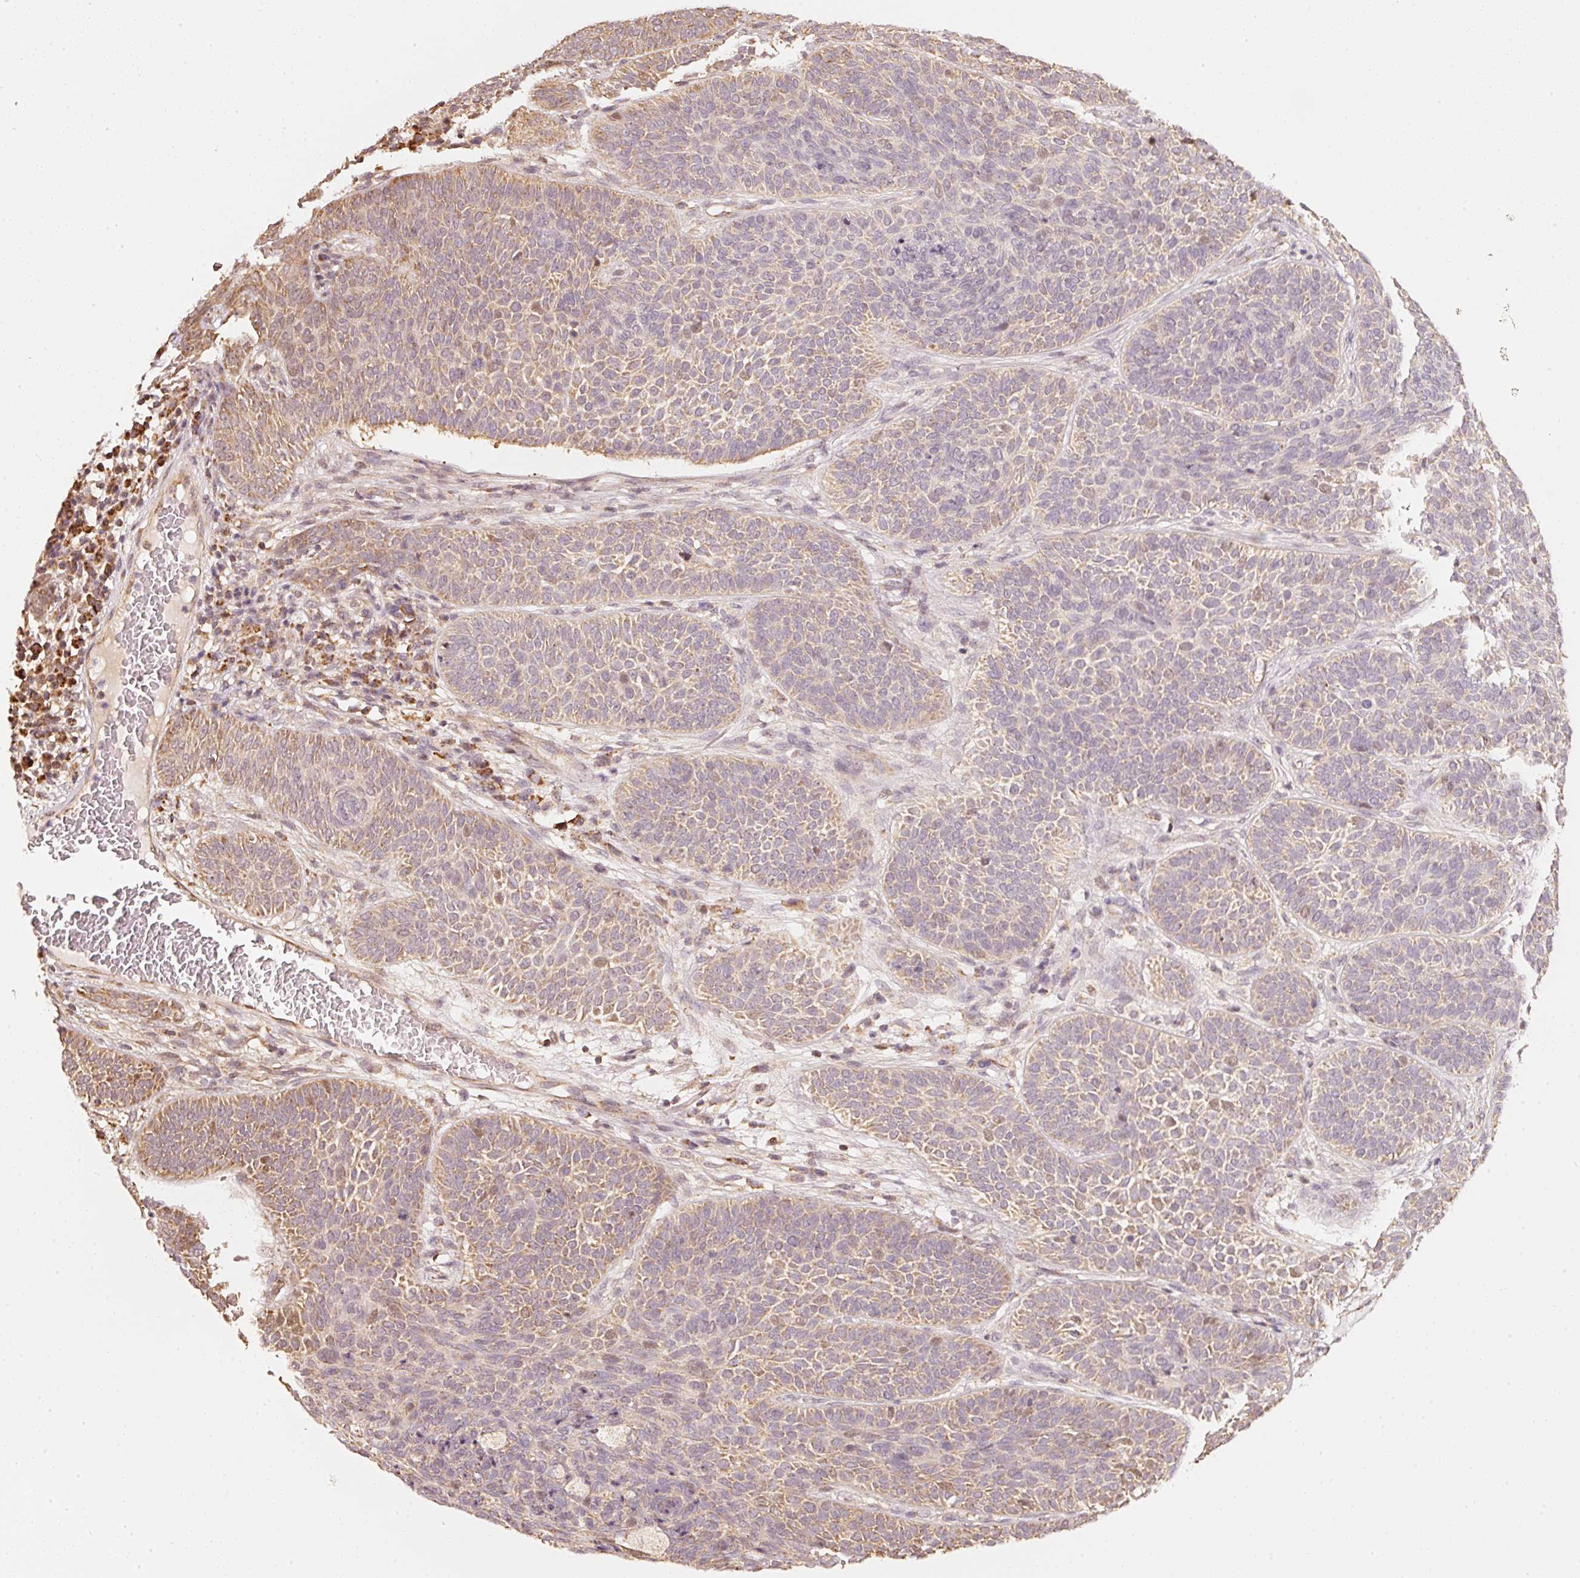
{"staining": {"intensity": "moderate", "quantity": "<25%", "location": "cytoplasmic/membranous"}, "tissue": "skin cancer", "cell_type": "Tumor cells", "image_type": "cancer", "snomed": [{"axis": "morphology", "description": "Basal cell carcinoma"}, {"axis": "topography", "description": "Skin"}], "caption": "Brown immunohistochemical staining in human skin basal cell carcinoma shows moderate cytoplasmic/membranous expression in about <25% of tumor cells. (brown staining indicates protein expression, while blue staining denotes nuclei).", "gene": "RAB35", "patient": {"sex": "male", "age": 85}}